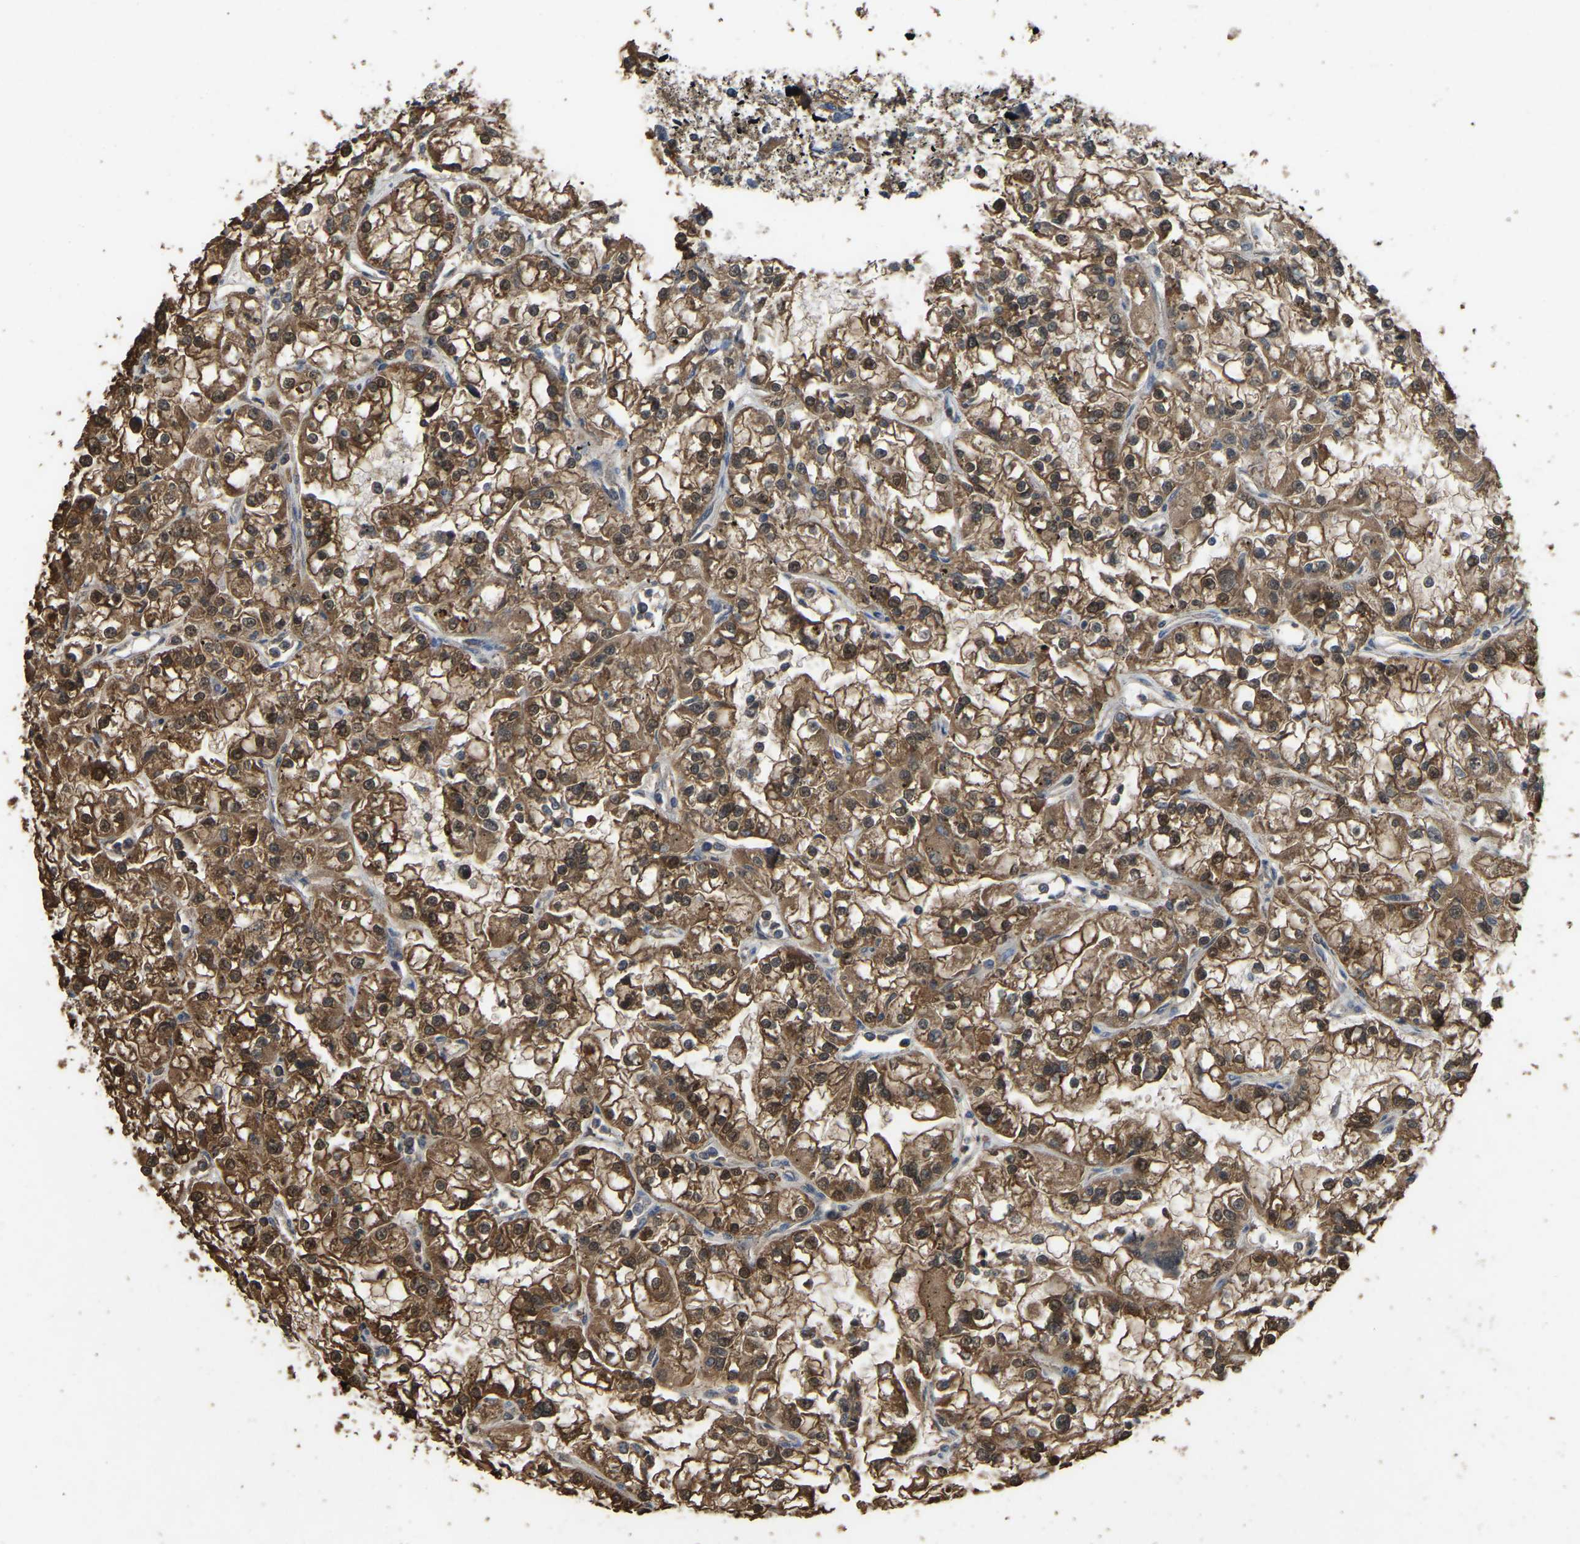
{"staining": {"intensity": "strong", "quantity": ">75%", "location": "cytoplasmic/membranous,nuclear"}, "tissue": "renal cancer", "cell_type": "Tumor cells", "image_type": "cancer", "snomed": [{"axis": "morphology", "description": "Adenocarcinoma, NOS"}, {"axis": "topography", "description": "Kidney"}], "caption": "Human adenocarcinoma (renal) stained for a protein (brown) reveals strong cytoplasmic/membranous and nuclear positive positivity in about >75% of tumor cells.", "gene": "FHIT", "patient": {"sex": "female", "age": 52}}